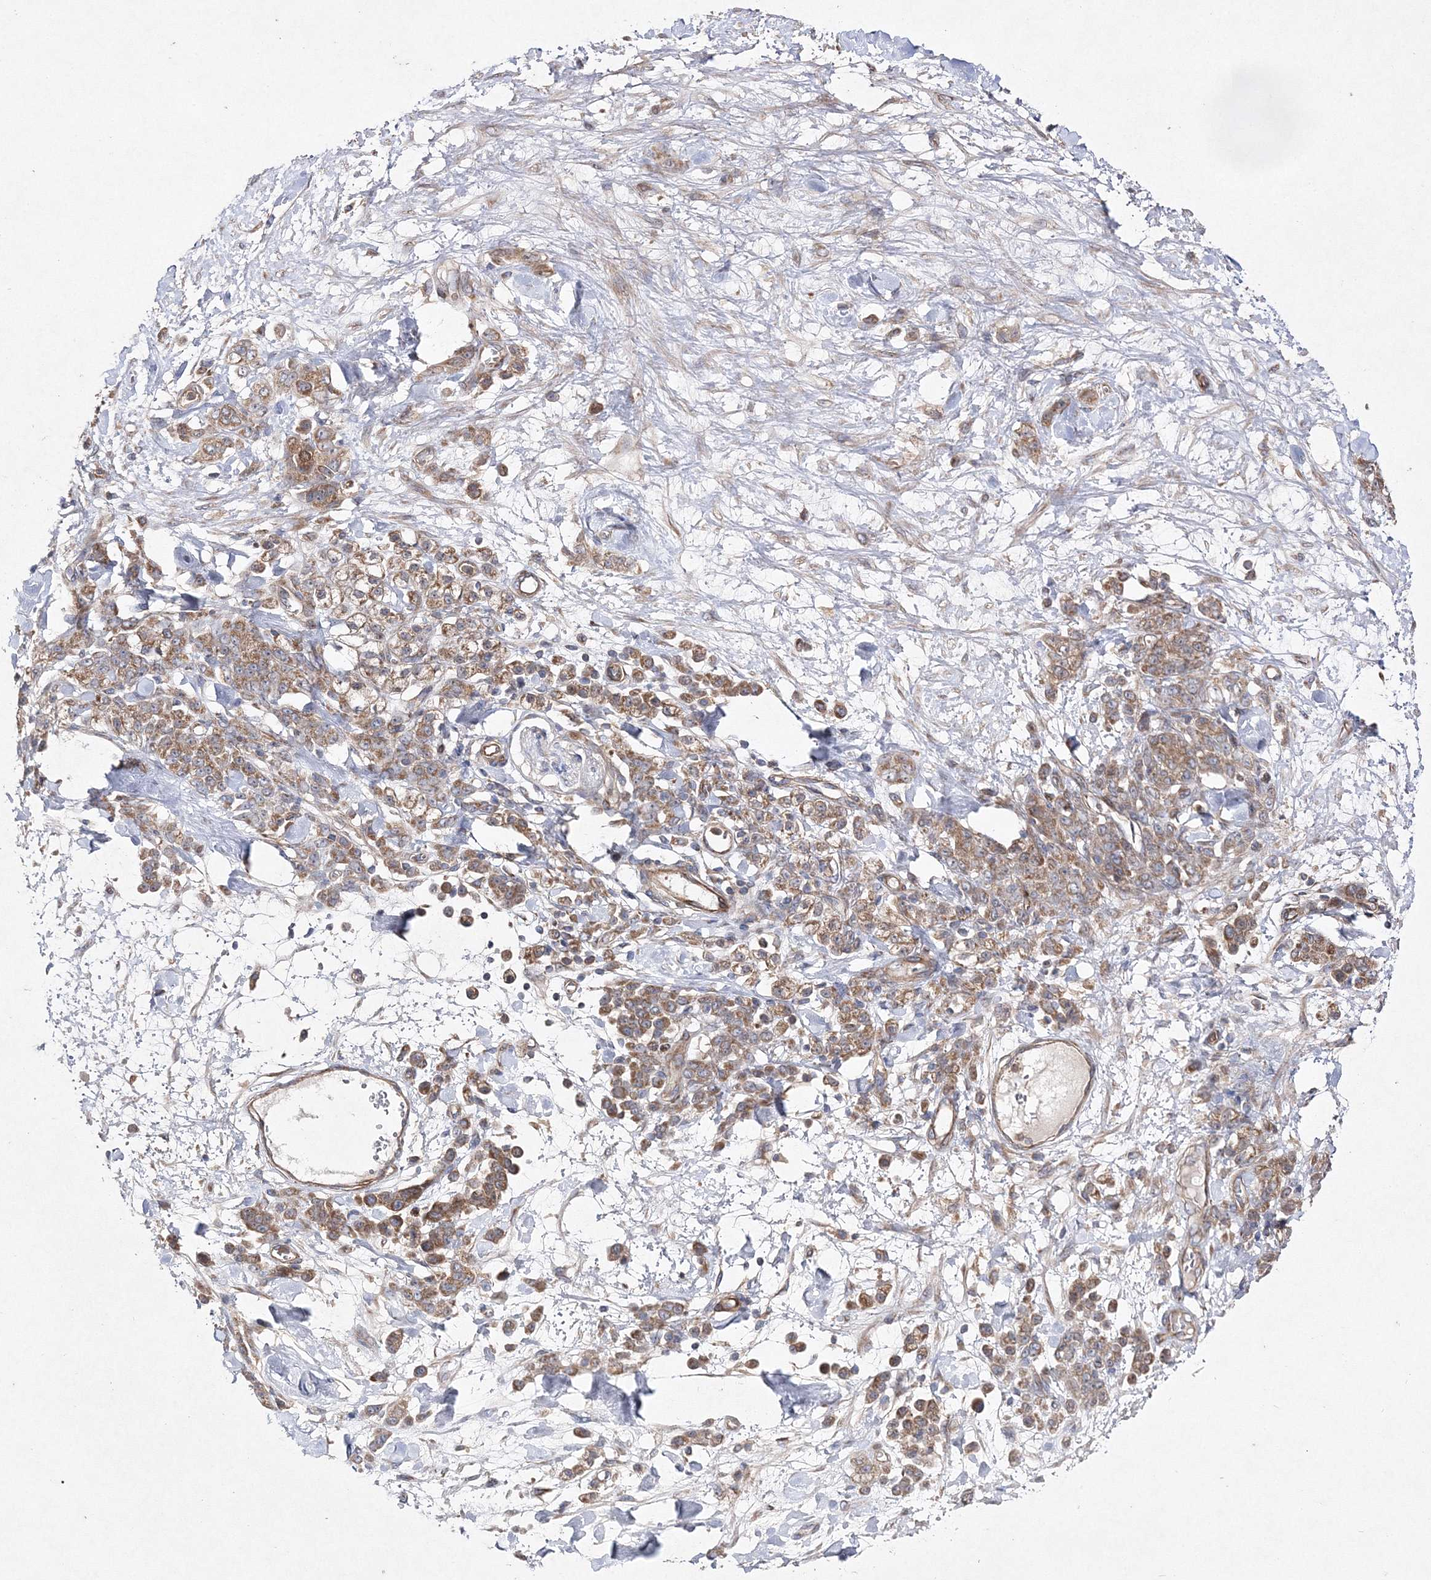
{"staining": {"intensity": "moderate", "quantity": ">75%", "location": "cytoplasmic/membranous"}, "tissue": "stomach cancer", "cell_type": "Tumor cells", "image_type": "cancer", "snomed": [{"axis": "morphology", "description": "Normal tissue, NOS"}, {"axis": "morphology", "description": "Adenocarcinoma, NOS"}, {"axis": "topography", "description": "Stomach"}], "caption": "Brown immunohistochemical staining in stomach adenocarcinoma demonstrates moderate cytoplasmic/membranous expression in about >75% of tumor cells.", "gene": "DNAJC13", "patient": {"sex": "male", "age": 82}}